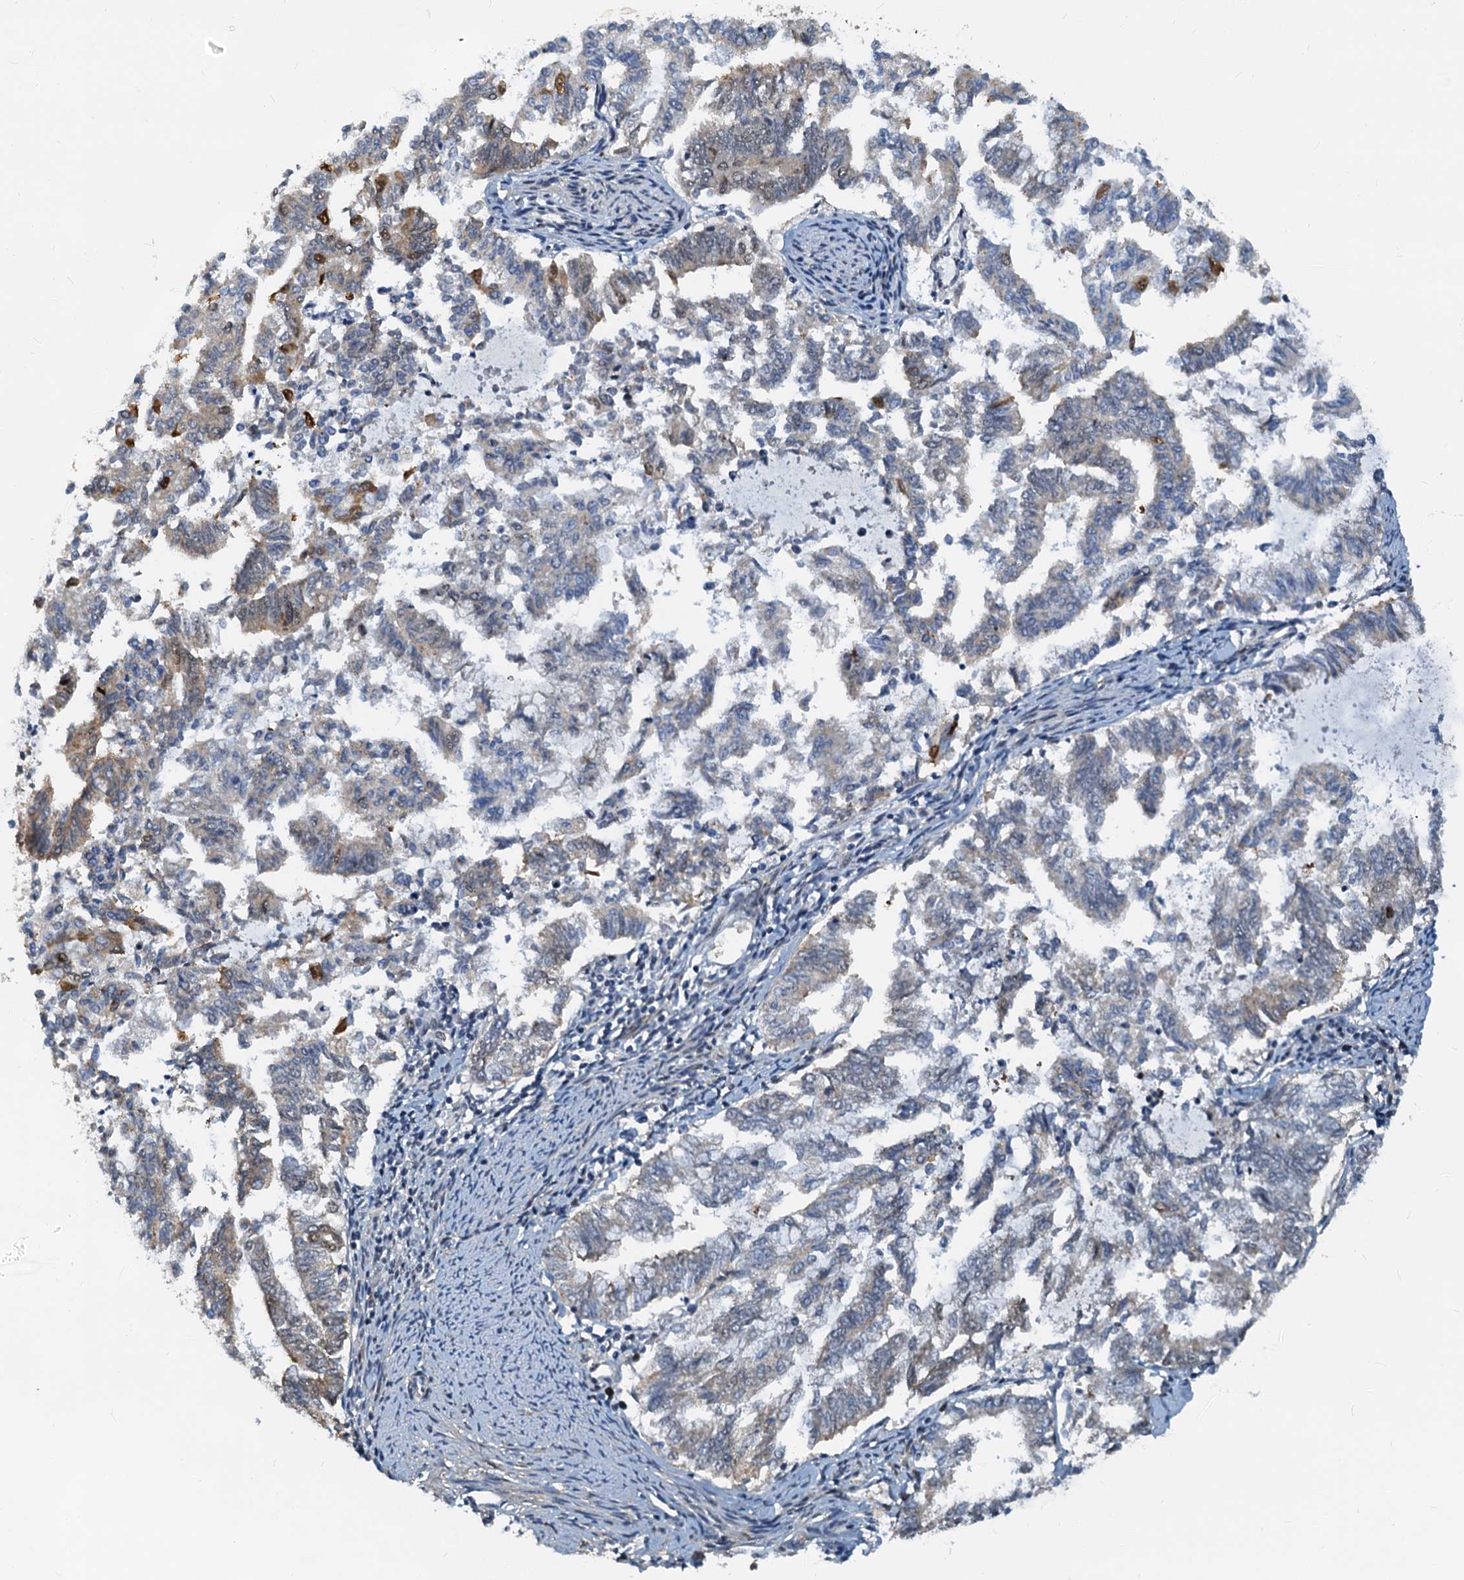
{"staining": {"intensity": "moderate", "quantity": "<25%", "location": "cytoplasmic/membranous"}, "tissue": "endometrial cancer", "cell_type": "Tumor cells", "image_type": "cancer", "snomed": [{"axis": "morphology", "description": "Adenocarcinoma, NOS"}, {"axis": "topography", "description": "Endometrium"}], "caption": "Immunohistochemical staining of human endometrial adenocarcinoma reveals moderate cytoplasmic/membranous protein positivity in approximately <25% of tumor cells. (IHC, brightfield microscopy, high magnification).", "gene": "PTGES3", "patient": {"sex": "female", "age": 79}}